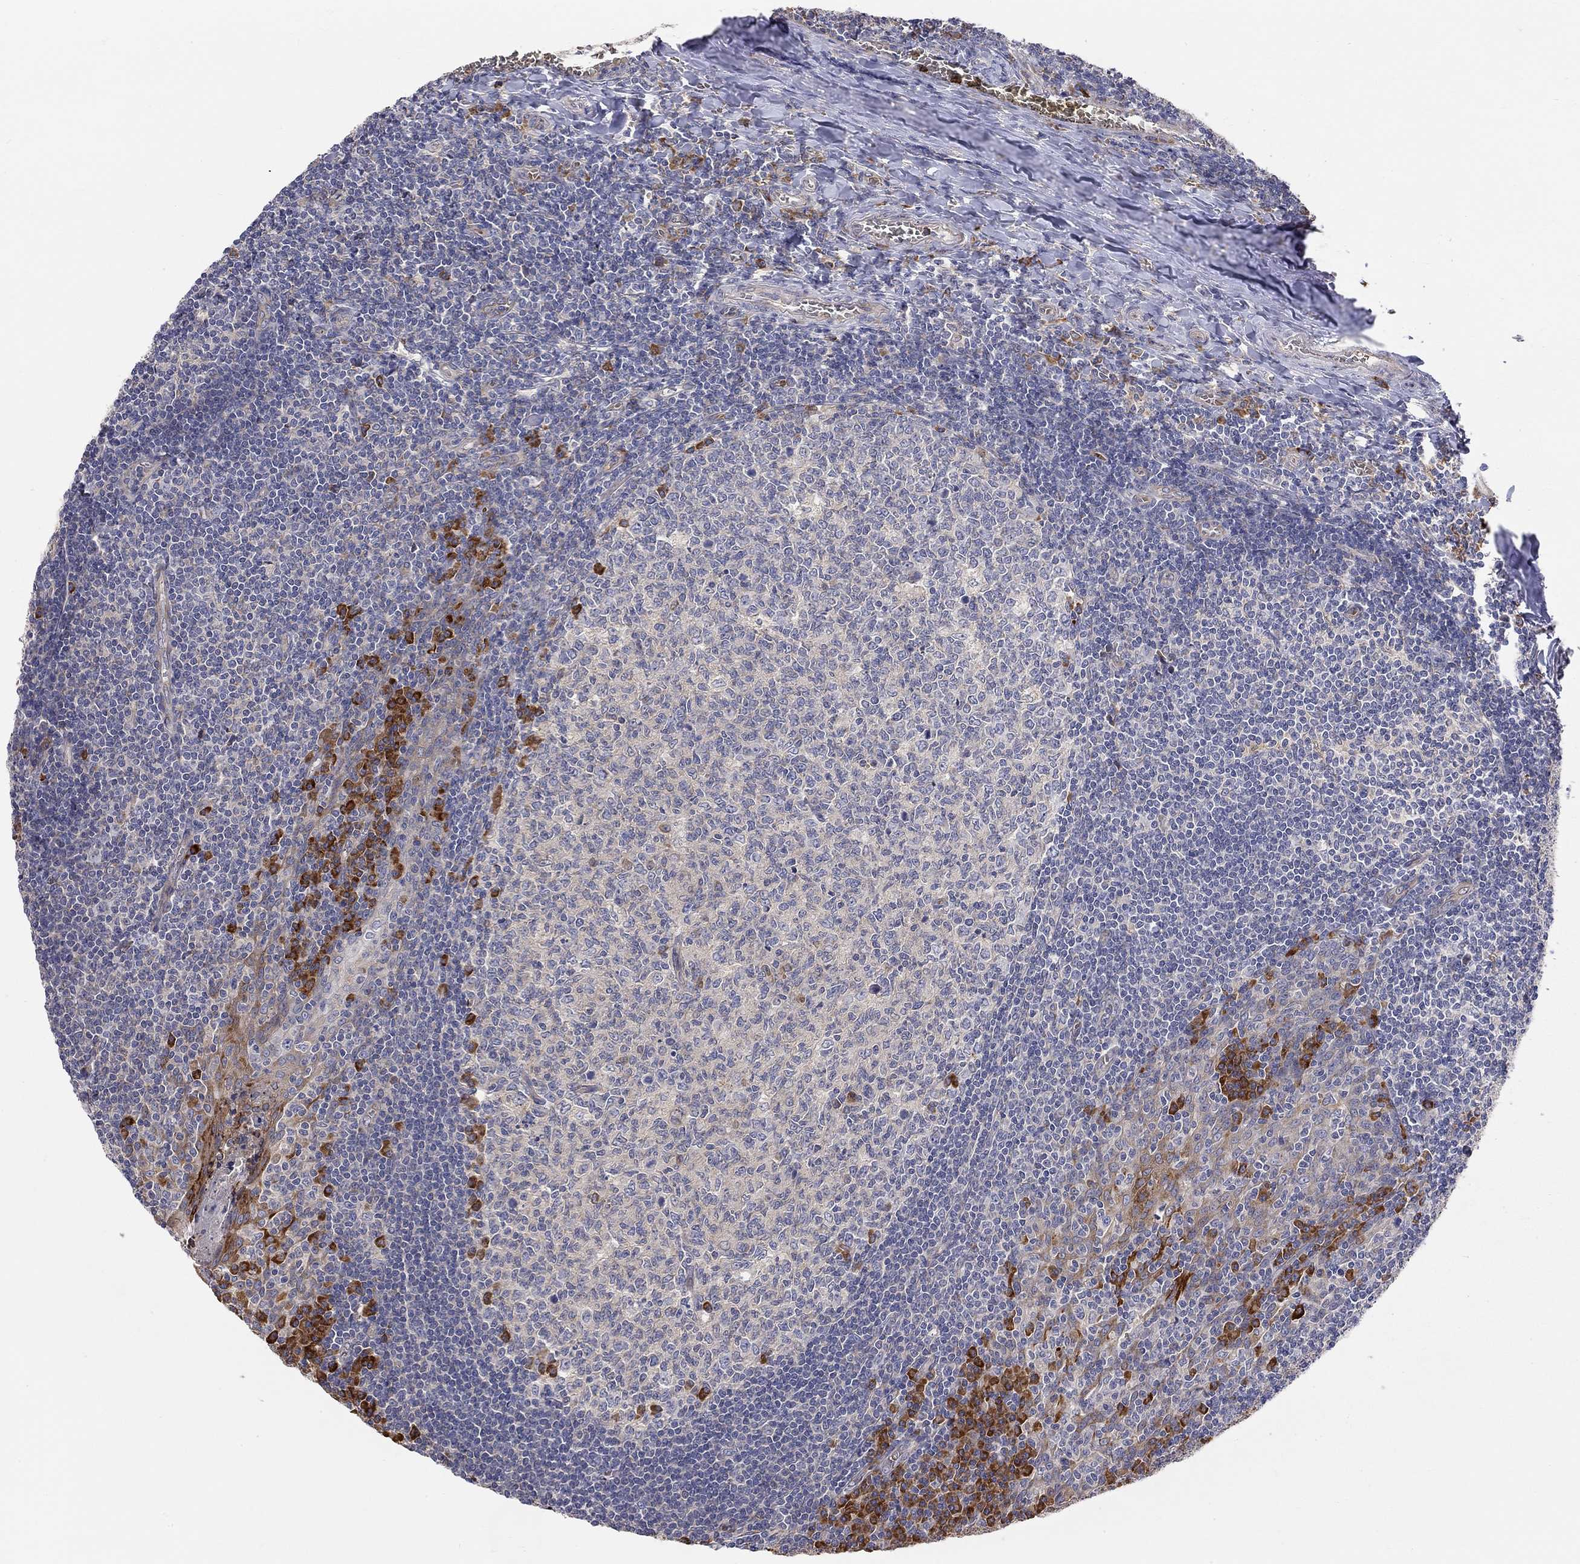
{"staining": {"intensity": "strong", "quantity": "<25%", "location": "cytoplasmic/membranous"}, "tissue": "tonsil", "cell_type": "Germinal center cells", "image_type": "normal", "snomed": [{"axis": "morphology", "description": "Normal tissue, NOS"}, {"axis": "topography", "description": "Tonsil"}], "caption": "A brown stain labels strong cytoplasmic/membranous positivity of a protein in germinal center cells of benign human tonsil.", "gene": "CASTOR1", "patient": {"sex": "female", "age": 13}}